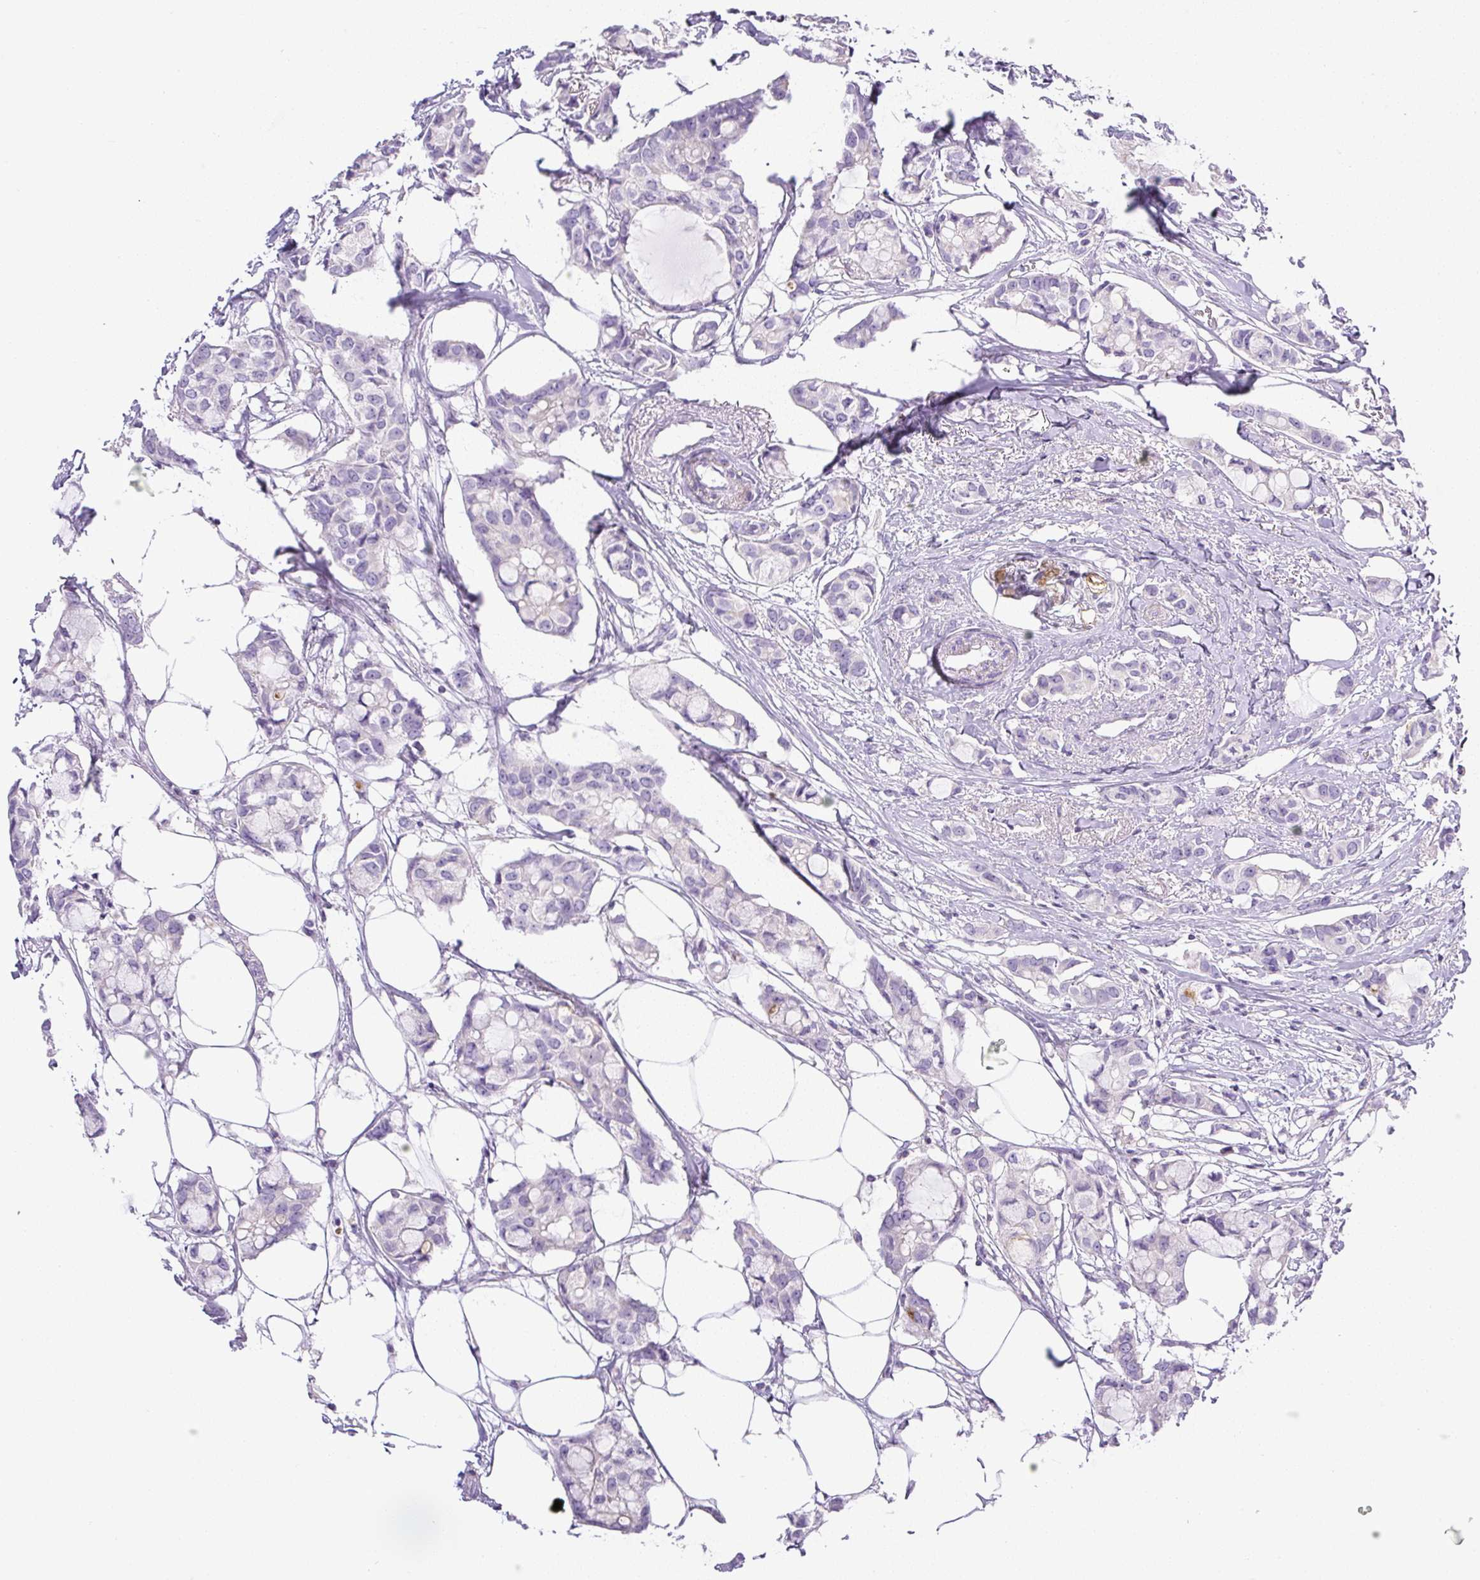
{"staining": {"intensity": "negative", "quantity": "none", "location": "none"}, "tissue": "breast cancer", "cell_type": "Tumor cells", "image_type": "cancer", "snomed": [{"axis": "morphology", "description": "Duct carcinoma"}, {"axis": "topography", "description": "Breast"}], "caption": "The histopathology image exhibits no significant expression in tumor cells of breast invasive ductal carcinoma.", "gene": "PIP5KL1", "patient": {"sex": "female", "age": 73}}